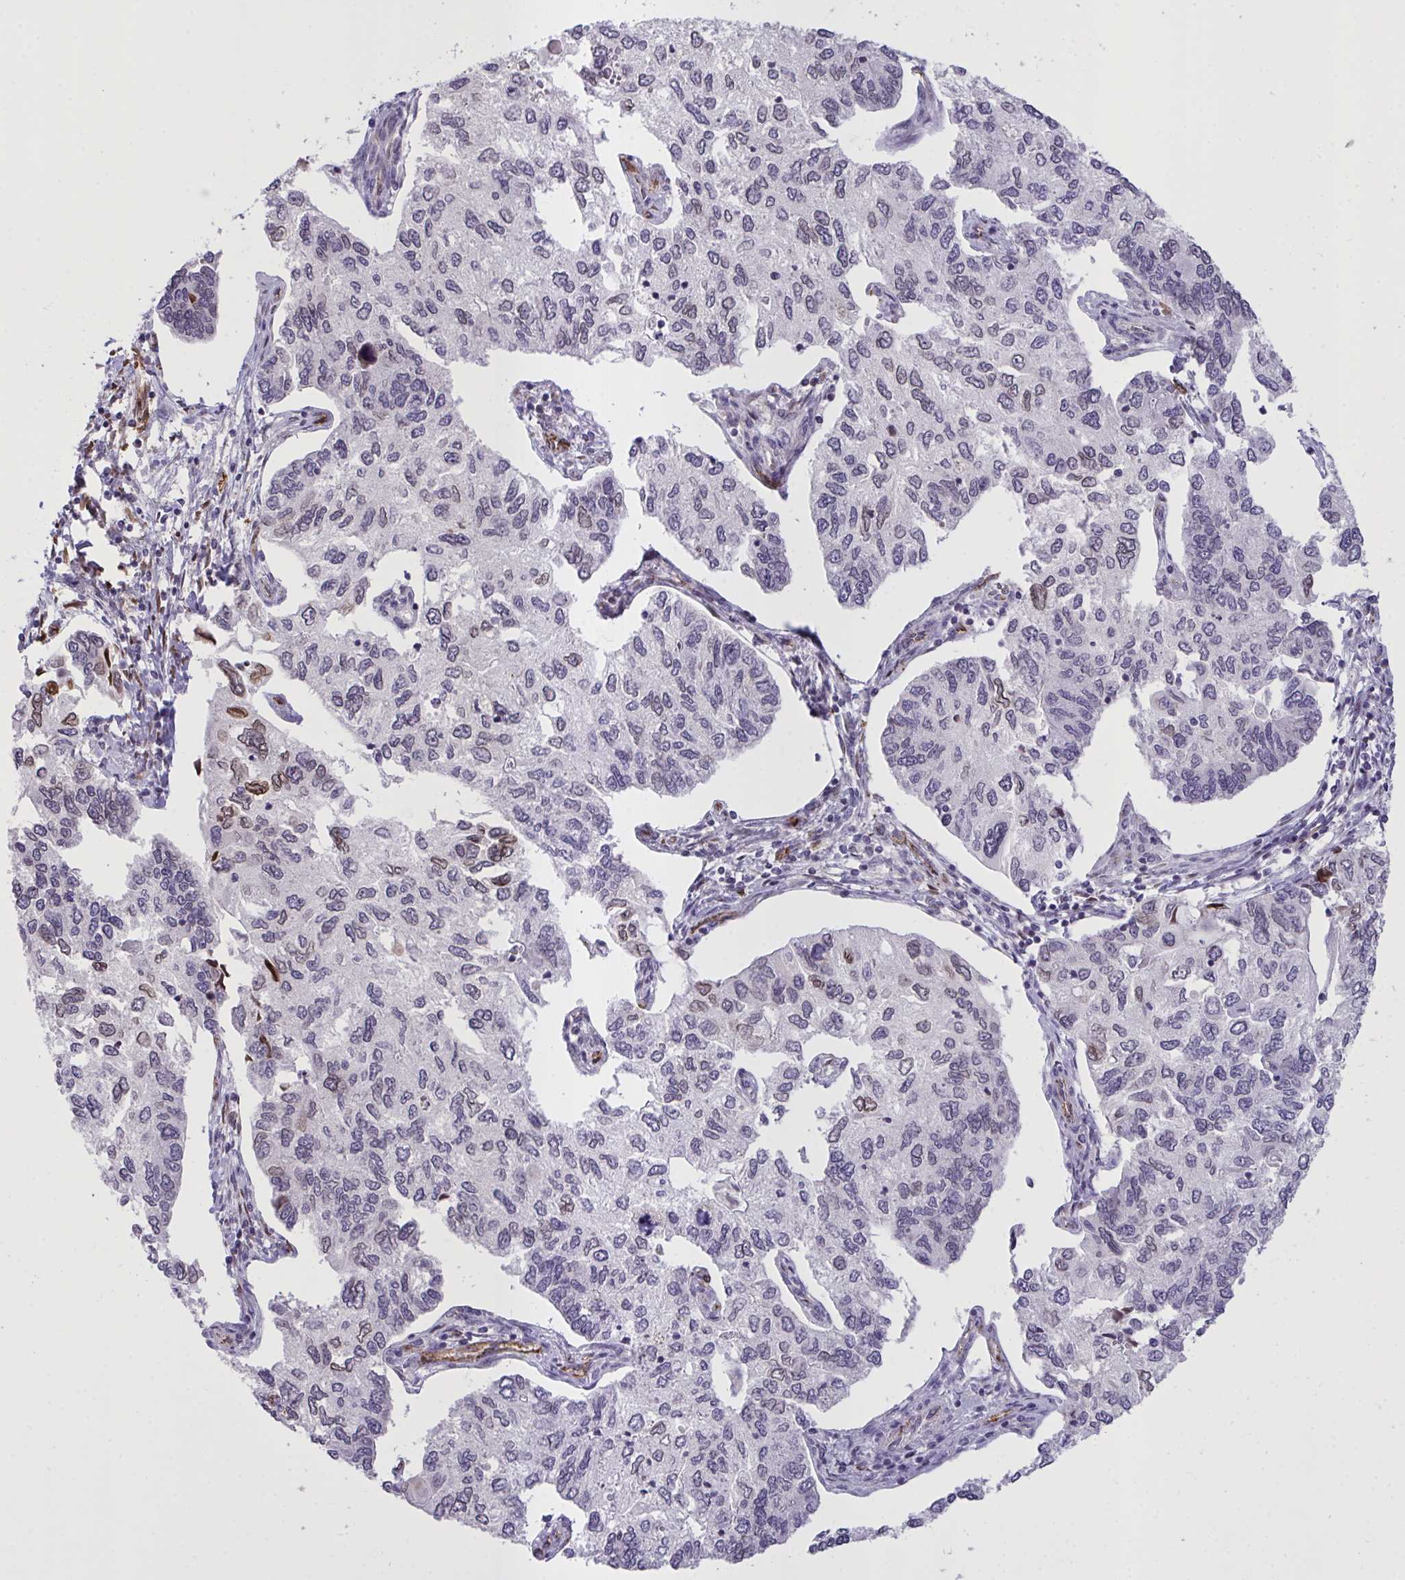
{"staining": {"intensity": "weak", "quantity": "<25%", "location": "nuclear"}, "tissue": "endometrial cancer", "cell_type": "Tumor cells", "image_type": "cancer", "snomed": [{"axis": "morphology", "description": "Carcinoma, NOS"}, {"axis": "topography", "description": "Uterus"}], "caption": "A micrograph of endometrial cancer (carcinoma) stained for a protein demonstrates no brown staining in tumor cells.", "gene": "SEMA6B", "patient": {"sex": "female", "age": 76}}